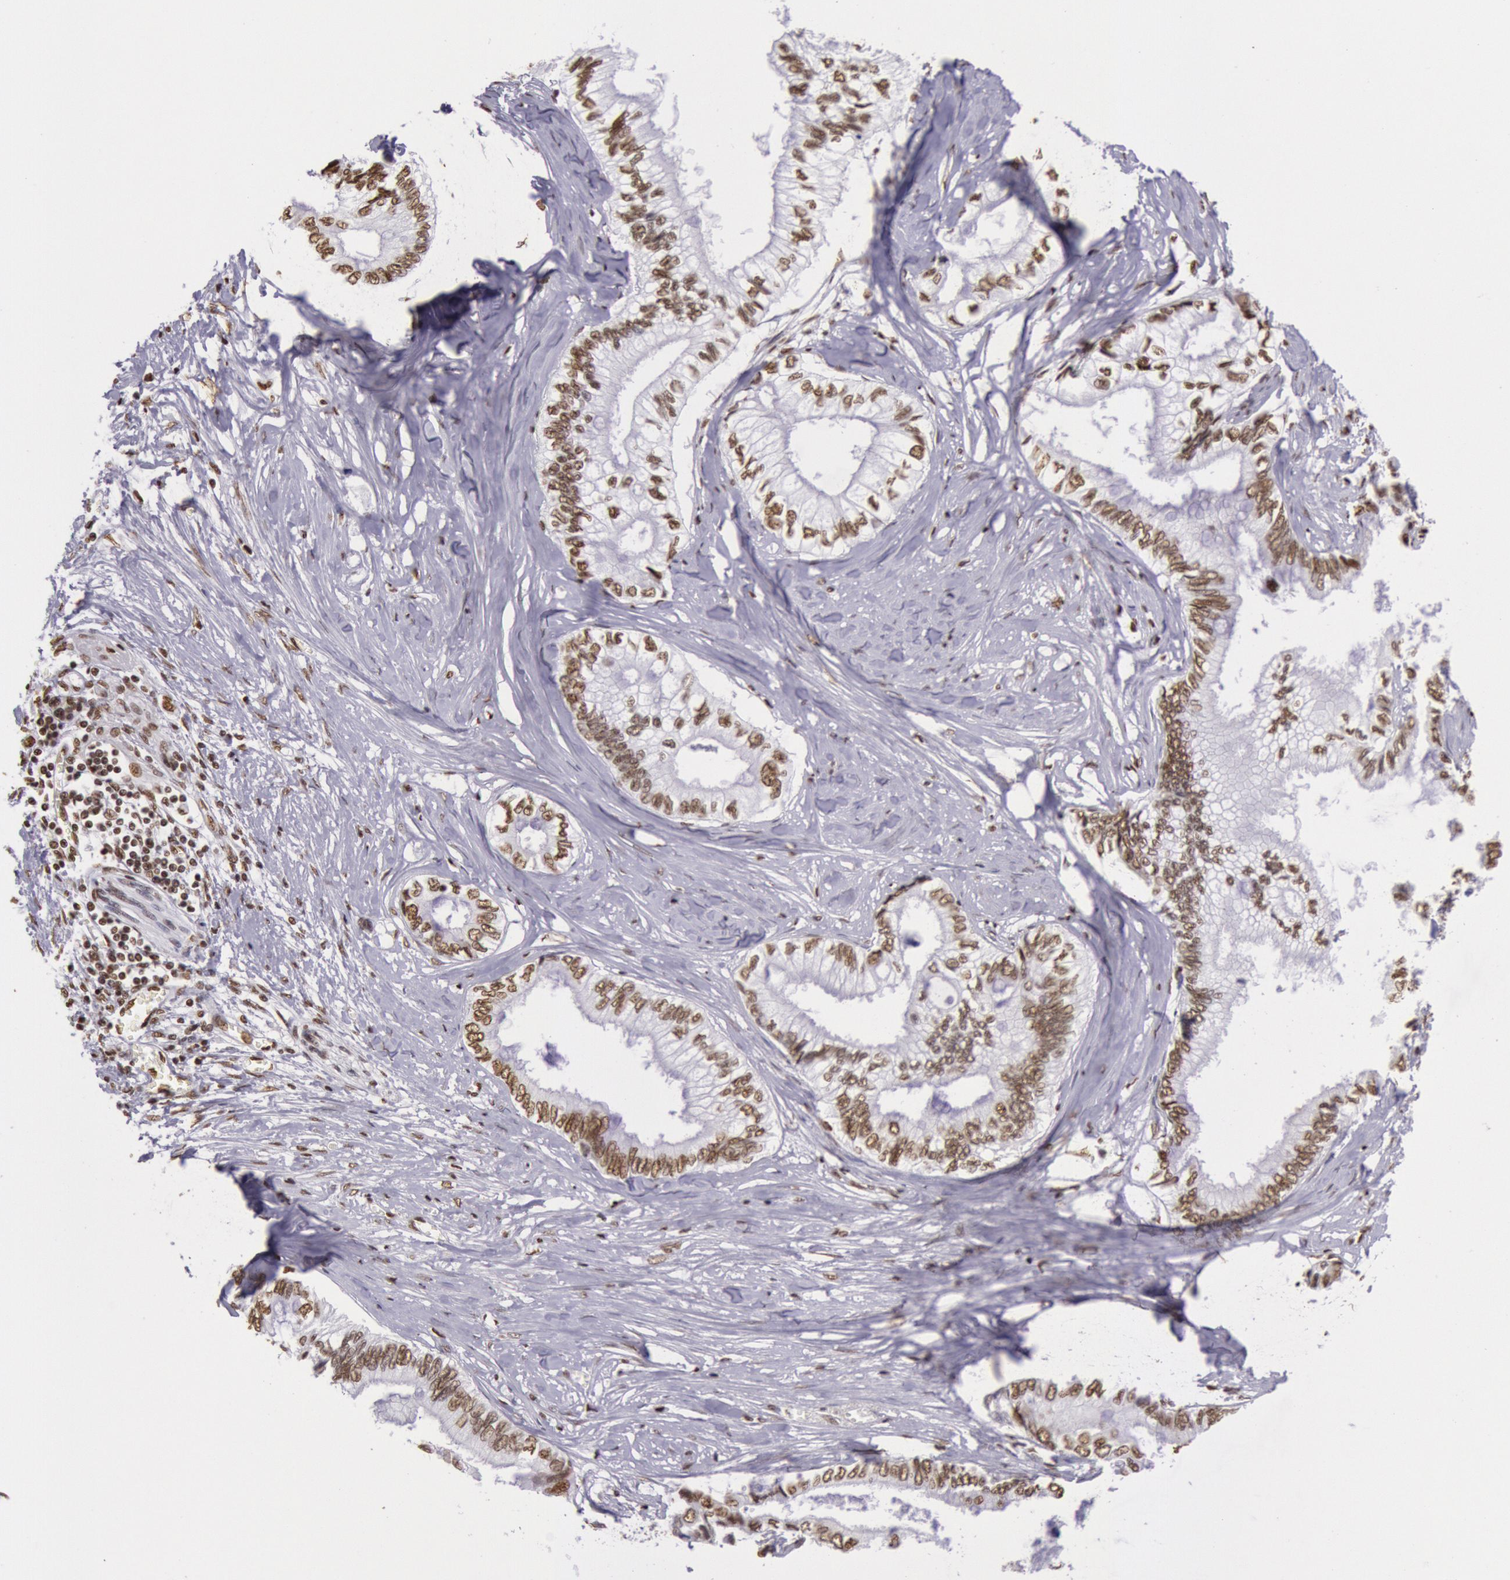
{"staining": {"intensity": "weak", "quantity": "25%-75%", "location": "nuclear"}, "tissue": "pancreatic cancer", "cell_type": "Tumor cells", "image_type": "cancer", "snomed": [{"axis": "morphology", "description": "Adenocarcinoma, NOS"}, {"axis": "topography", "description": "Pancreas"}], "caption": "Weak nuclear protein staining is identified in approximately 25%-75% of tumor cells in pancreatic cancer (adenocarcinoma).", "gene": "HNRNPH2", "patient": {"sex": "female", "age": 66}}